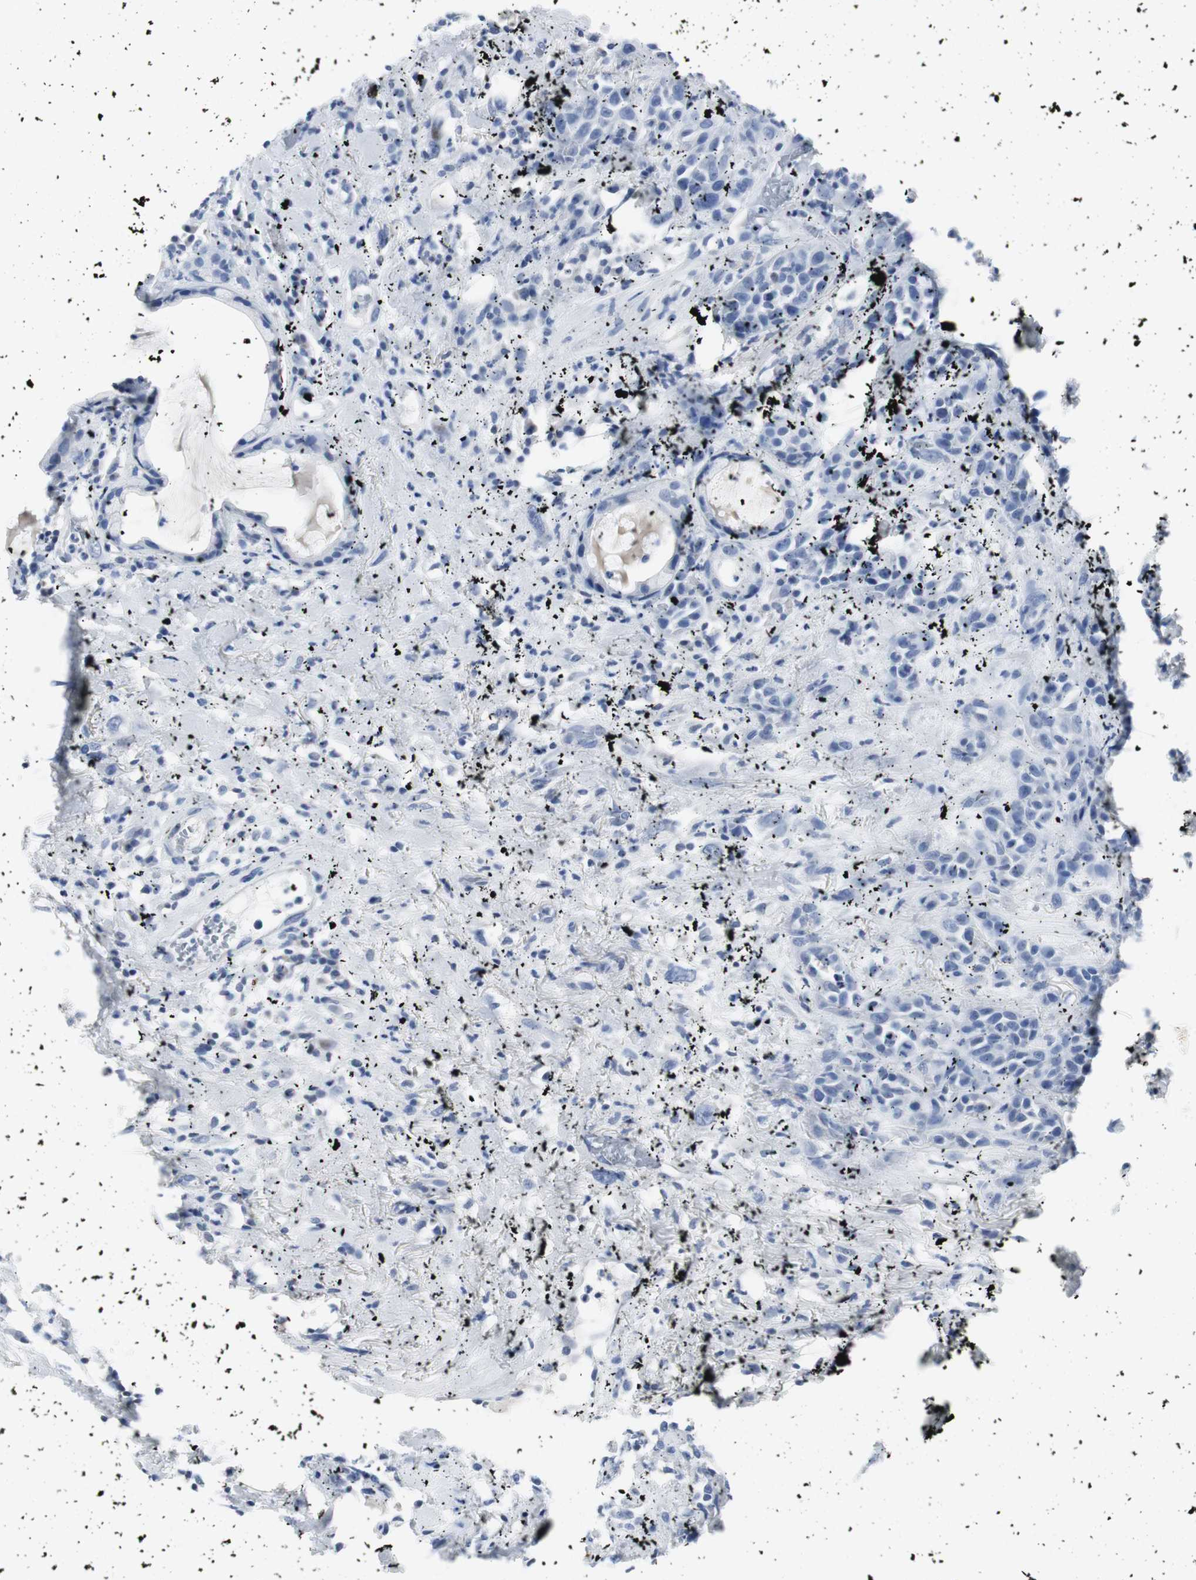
{"staining": {"intensity": "negative", "quantity": "none", "location": "none"}, "tissue": "head and neck cancer", "cell_type": "Tumor cells", "image_type": "cancer", "snomed": [{"axis": "morphology", "description": "Squamous cell carcinoma, NOS"}, {"axis": "topography", "description": "Head-Neck"}], "caption": "Immunohistochemistry micrograph of human head and neck cancer (squamous cell carcinoma) stained for a protein (brown), which reveals no expression in tumor cells.", "gene": "GAP43", "patient": {"sex": "male", "age": 62}}